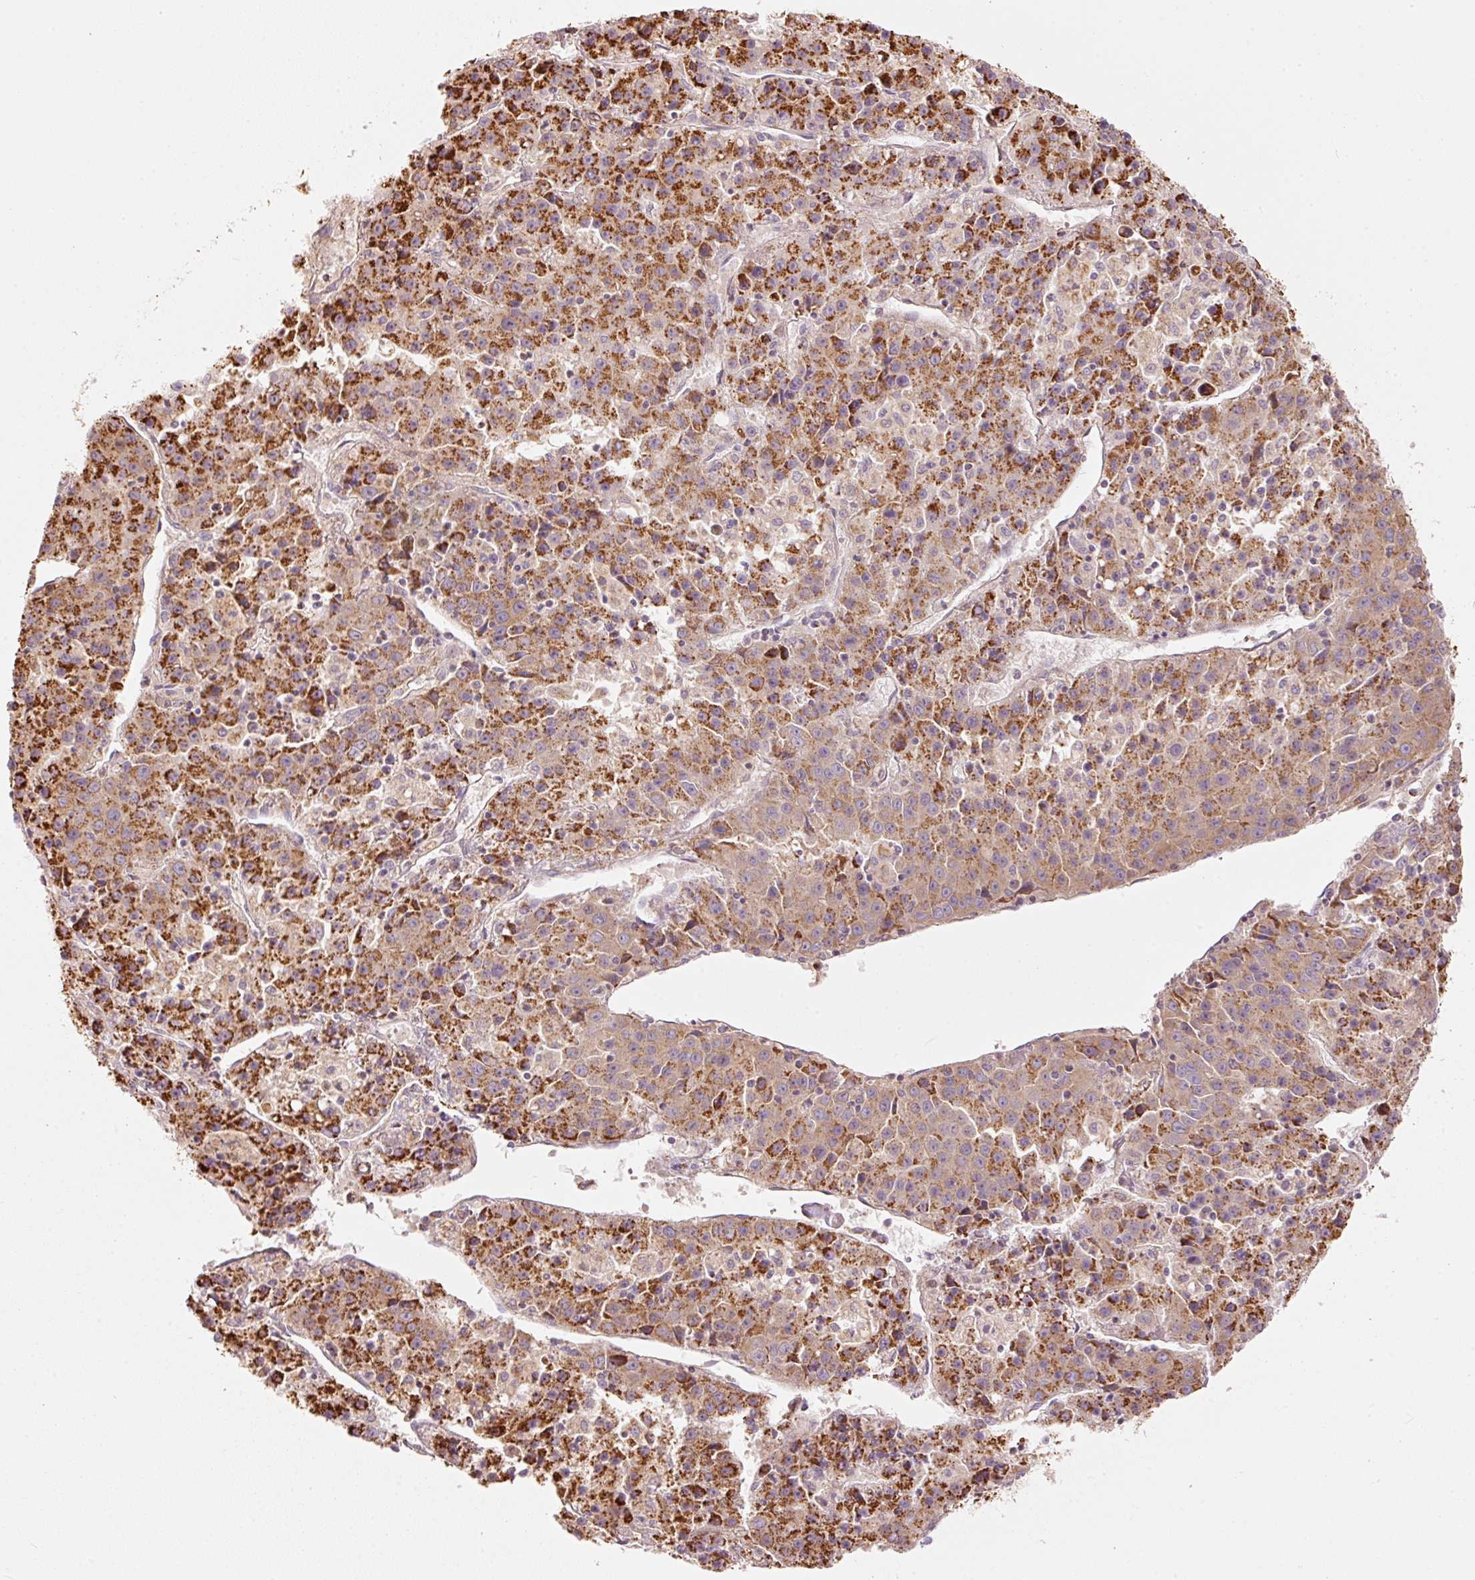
{"staining": {"intensity": "strong", "quantity": ">75%", "location": "cytoplasmic/membranous"}, "tissue": "liver cancer", "cell_type": "Tumor cells", "image_type": "cancer", "snomed": [{"axis": "morphology", "description": "Carcinoma, Hepatocellular, NOS"}, {"axis": "topography", "description": "Liver"}], "caption": "Liver hepatocellular carcinoma tissue demonstrates strong cytoplasmic/membranous staining in approximately >75% of tumor cells (brown staining indicates protein expression, while blue staining denotes nuclei).", "gene": "C17orf98", "patient": {"sex": "female", "age": 53}}